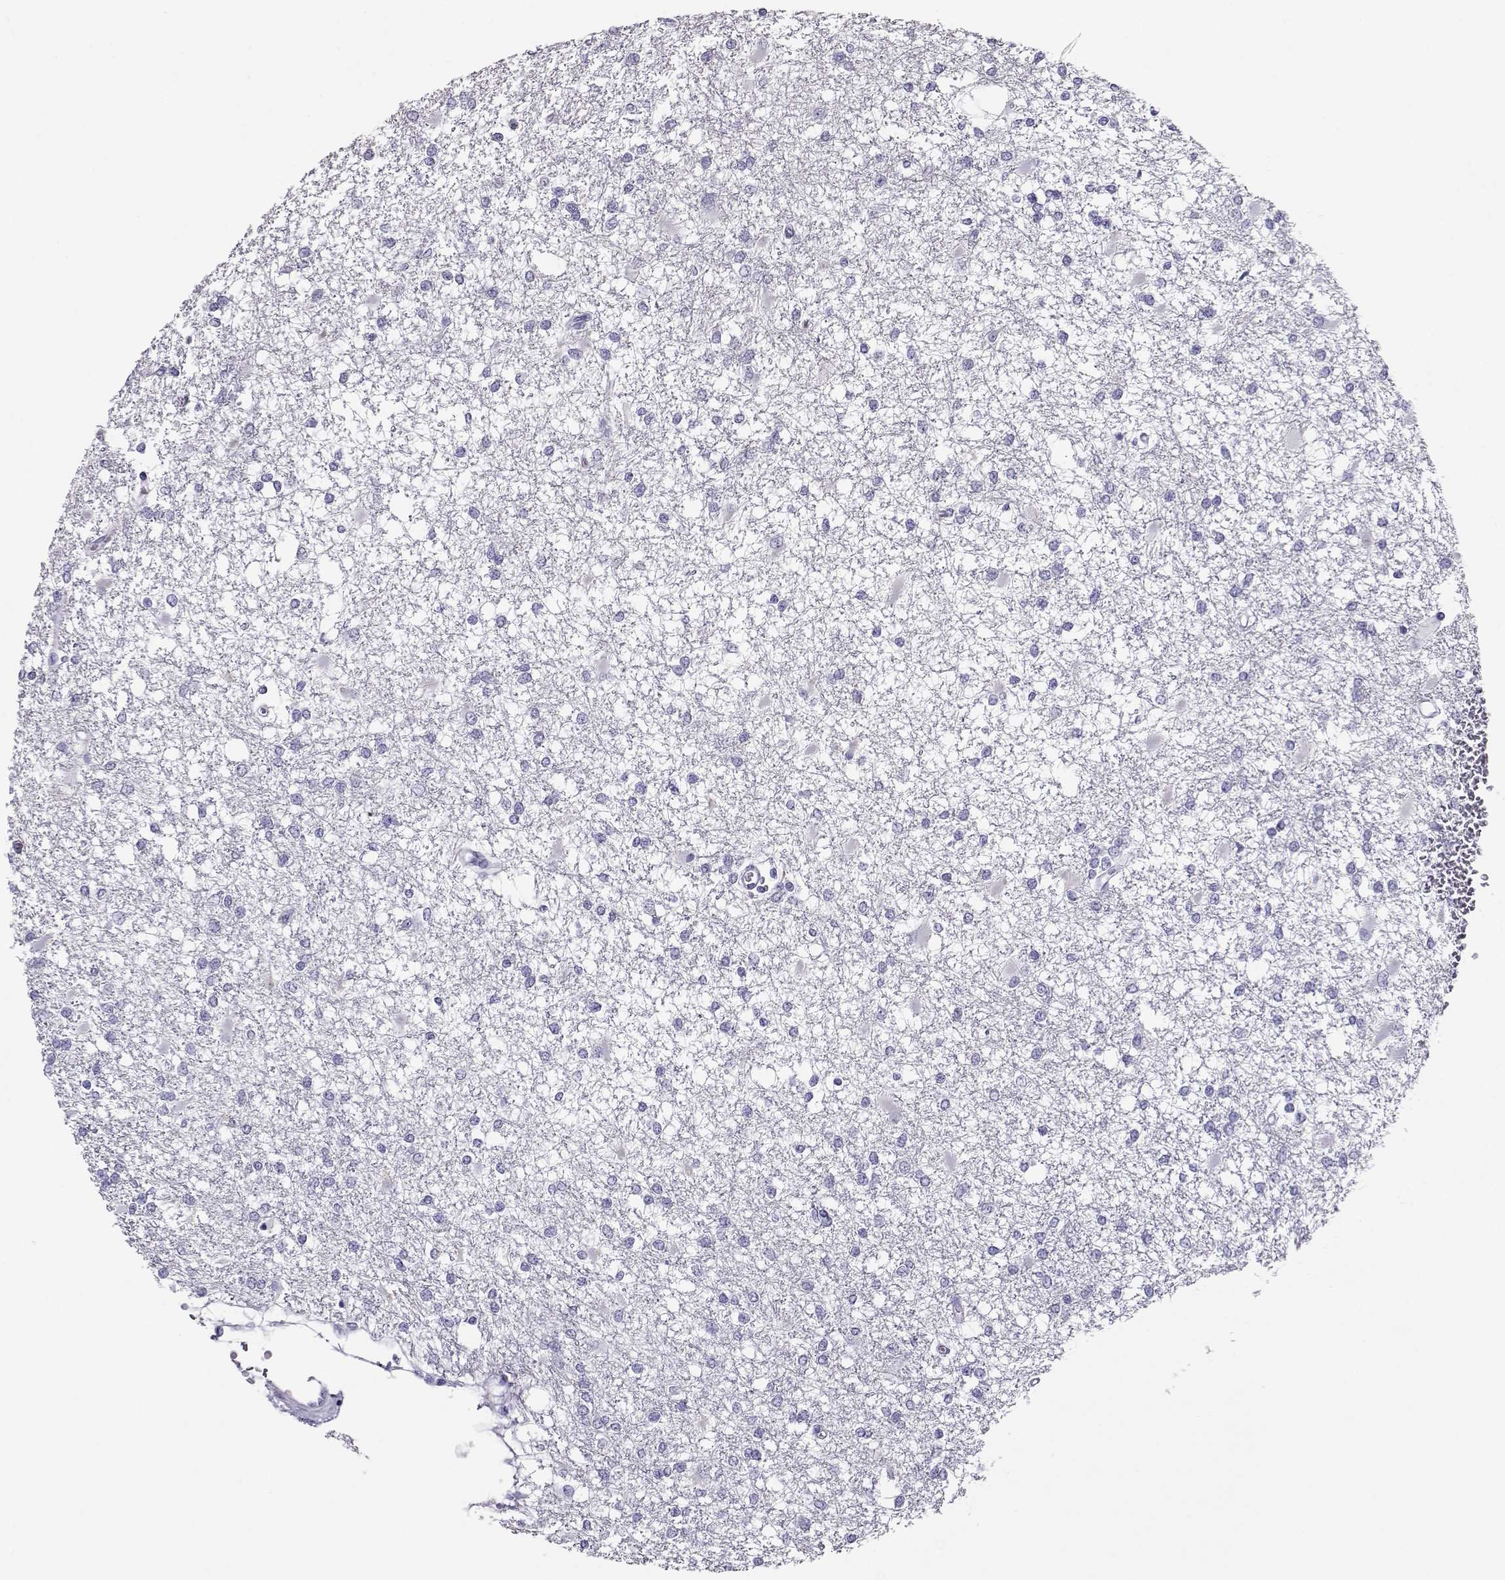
{"staining": {"intensity": "negative", "quantity": "none", "location": "none"}, "tissue": "glioma", "cell_type": "Tumor cells", "image_type": "cancer", "snomed": [{"axis": "morphology", "description": "Glioma, malignant, High grade"}, {"axis": "topography", "description": "Cerebral cortex"}], "caption": "The IHC micrograph has no significant positivity in tumor cells of glioma tissue. (Stains: DAB (3,3'-diaminobenzidine) immunohistochemistry with hematoxylin counter stain, Microscopy: brightfield microscopy at high magnification).", "gene": "CRX", "patient": {"sex": "male", "age": 79}}